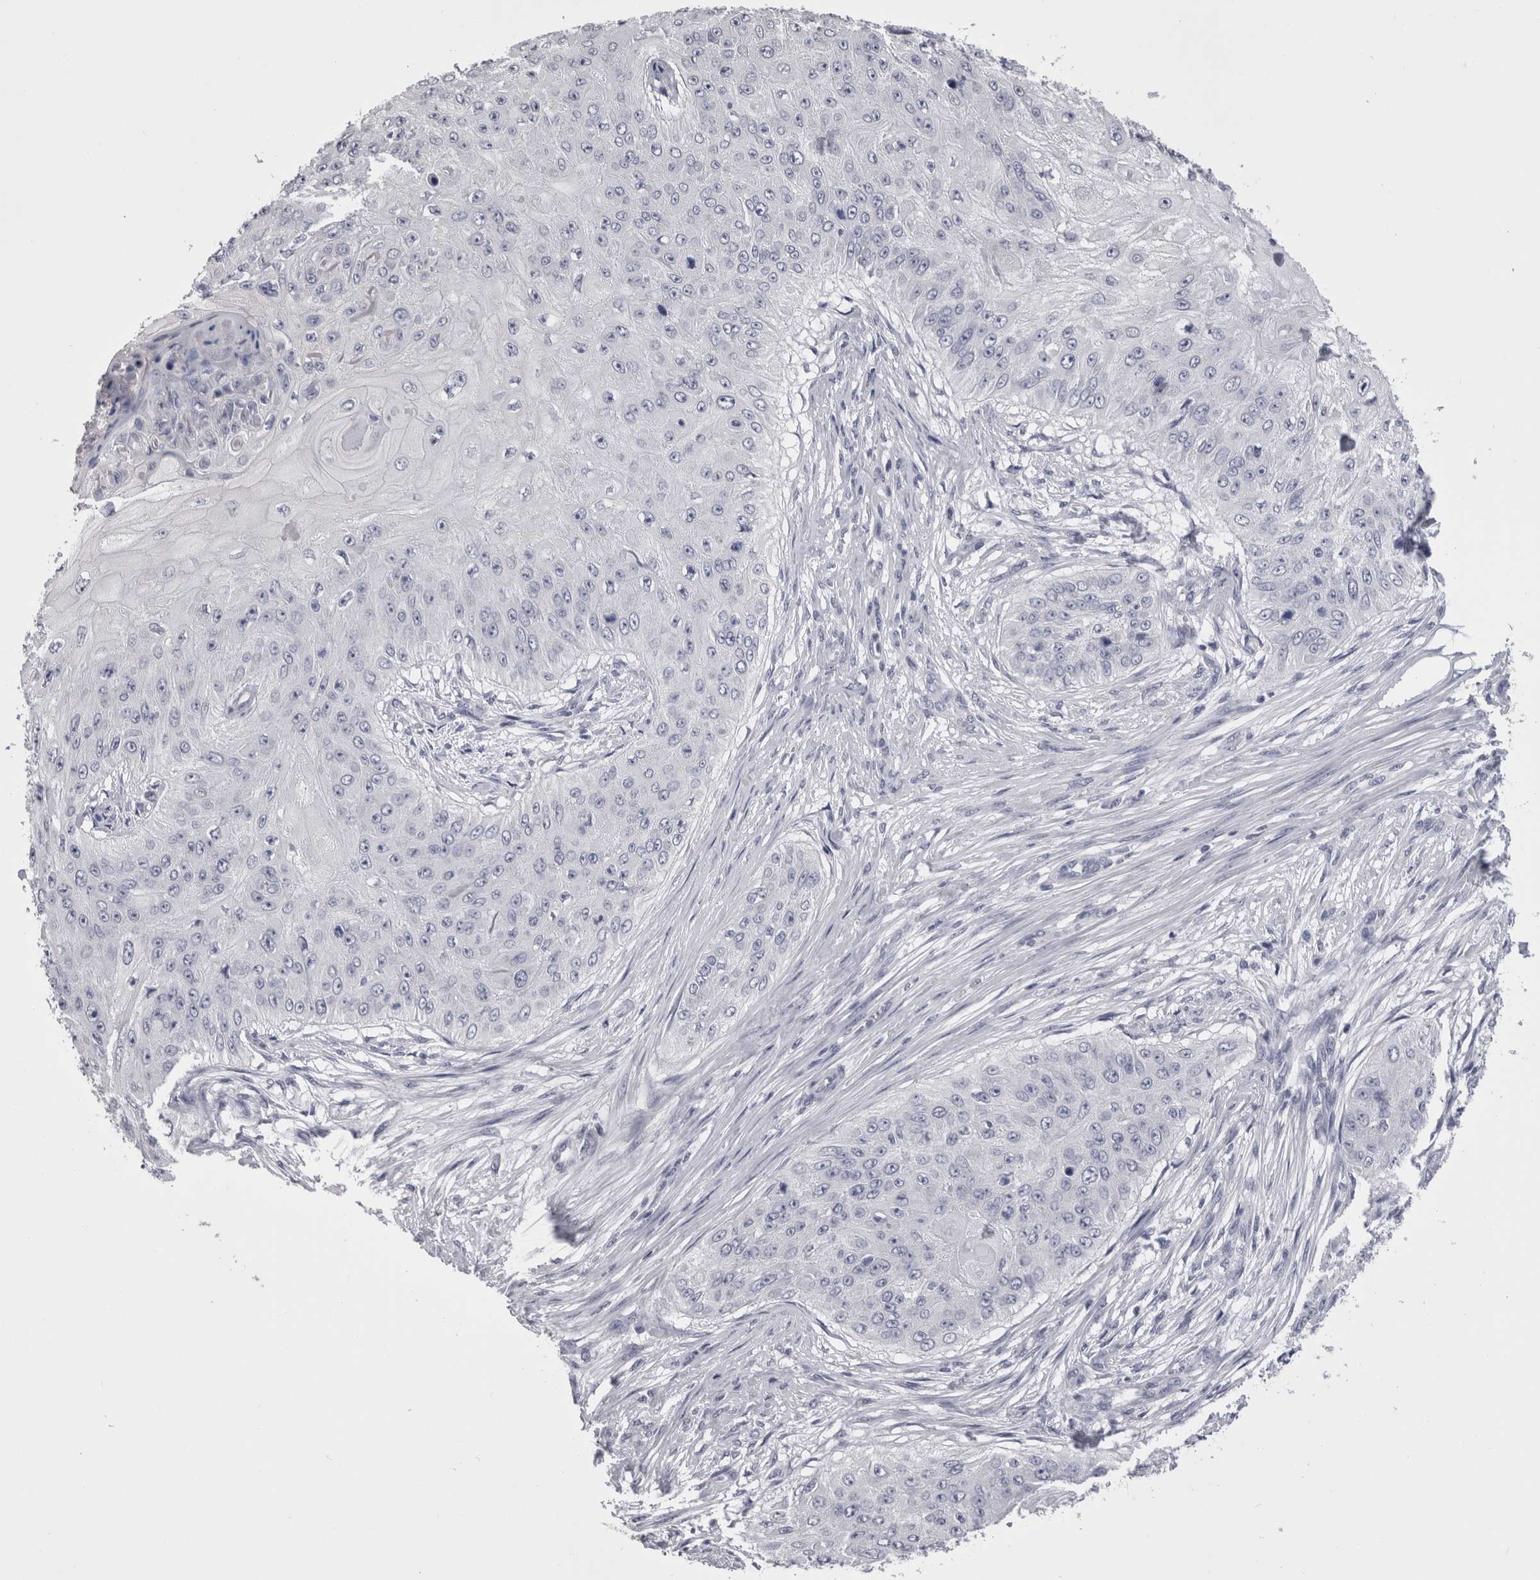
{"staining": {"intensity": "negative", "quantity": "none", "location": "none"}, "tissue": "skin cancer", "cell_type": "Tumor cells", "image_type": "cancer", "snomed": [{"axis": "morphology", "description": "Squamous cell carcinoma, NOS"}, {"axis": "topography", "description": "Skin"}], "caption": "IHC micrograph of human skin cancer (squamous cell carcinoma) stained for a protein (brown), which shows no staining in tumor cells.", "gene": "CDHR5", "patient": {"sex": "female", "age": 80}}